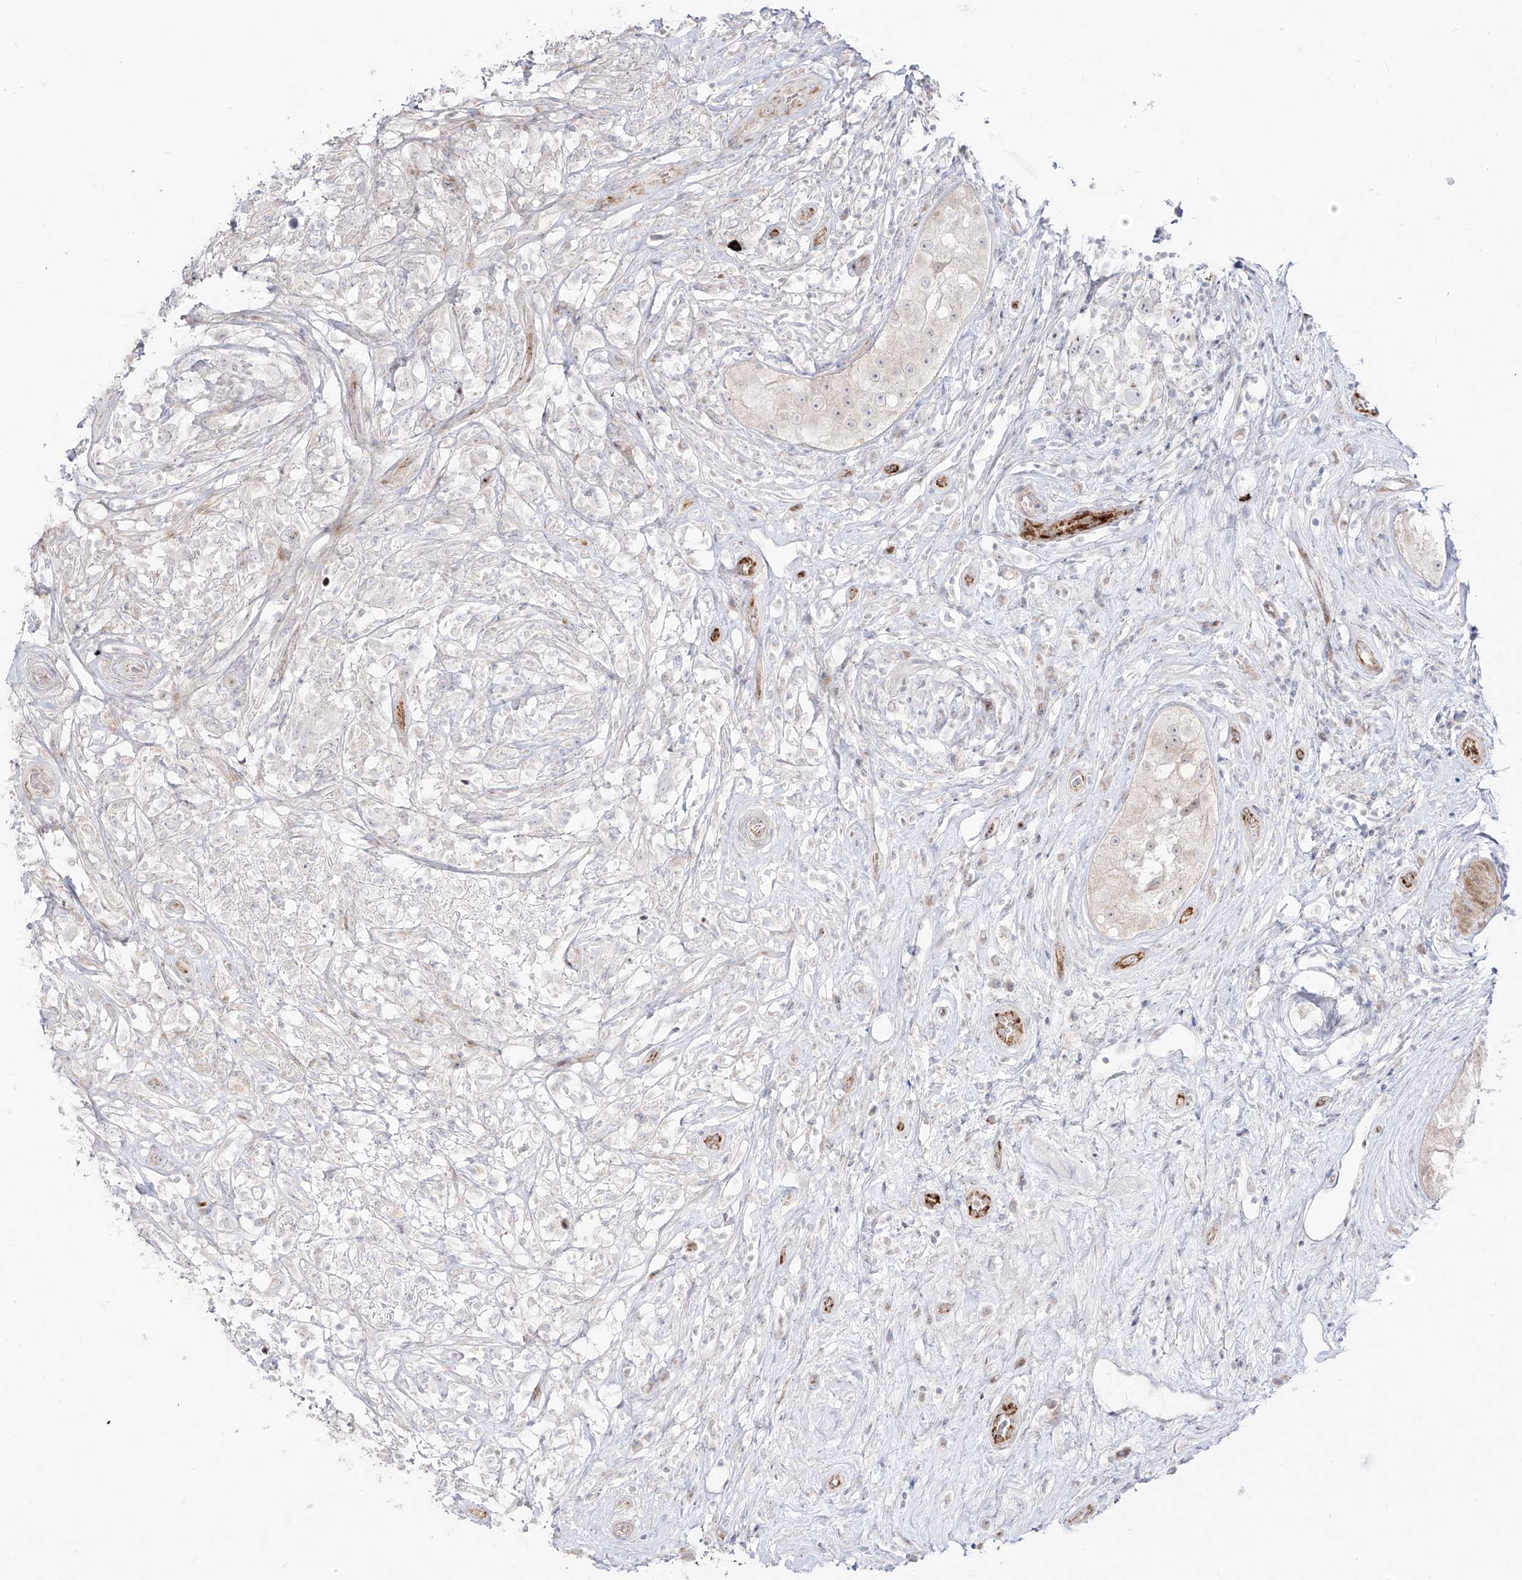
{"staining": {"intensity": "negative", "quantity": "none", "location": "none"}, "tissue": "testis cancer", "cell_type": "Tumor cells", "image_type": "cancer", "snomed": [{"axis": "morphology", "description": "Seminoma, NOS"}, {"axis": "topography", "description": "Testis"}], "caption": "This is an IHC photomicrograph of testis seminoma. There is no positivity in tumor cells.", "gene": "ZNF180", "patient": {"sex": "male", "age": 49}}